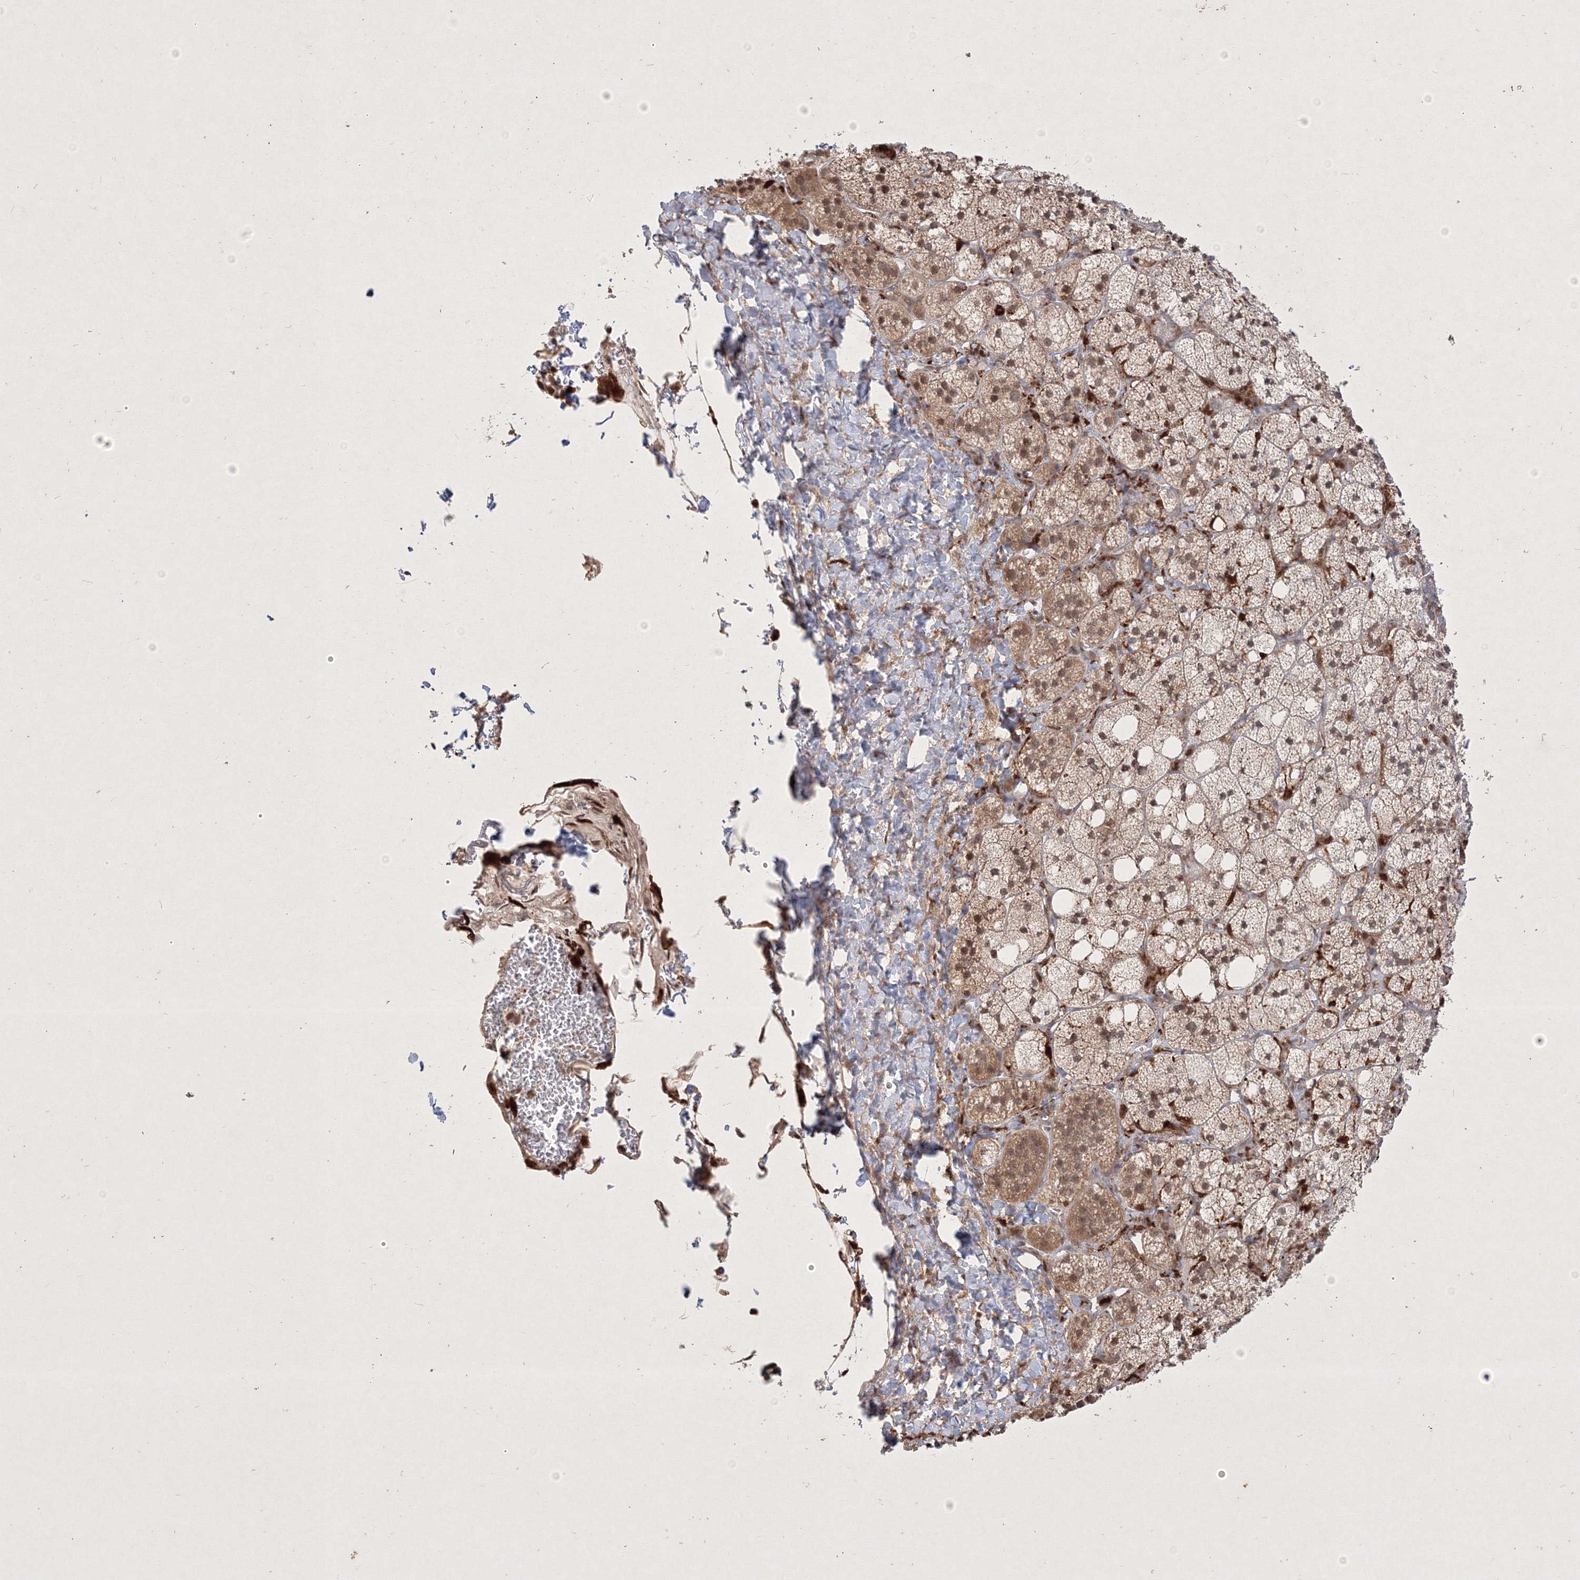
{"staining": {"intensity": "moderate", "quantity": ">75%", "location": "cytoplasmic/membranous,nuclear"}, "tissue": "adrenal gland", "cell_type": "Glandular cells", "image_type": "normal", "snomed": [{"axis": "morphology", "description": "Normal tissue, NOS"}, {"axis": "topography", "description": "Adrenal gland"}], "caption": "IHC (DAB) staining of benign human adrenal gland reveals moderate cytoplasmic/membranous,nuclear protein positivity in about >75% of glandular cells.", "gene": "TAB1", "patient": {"sex": "male", "age": 61}}